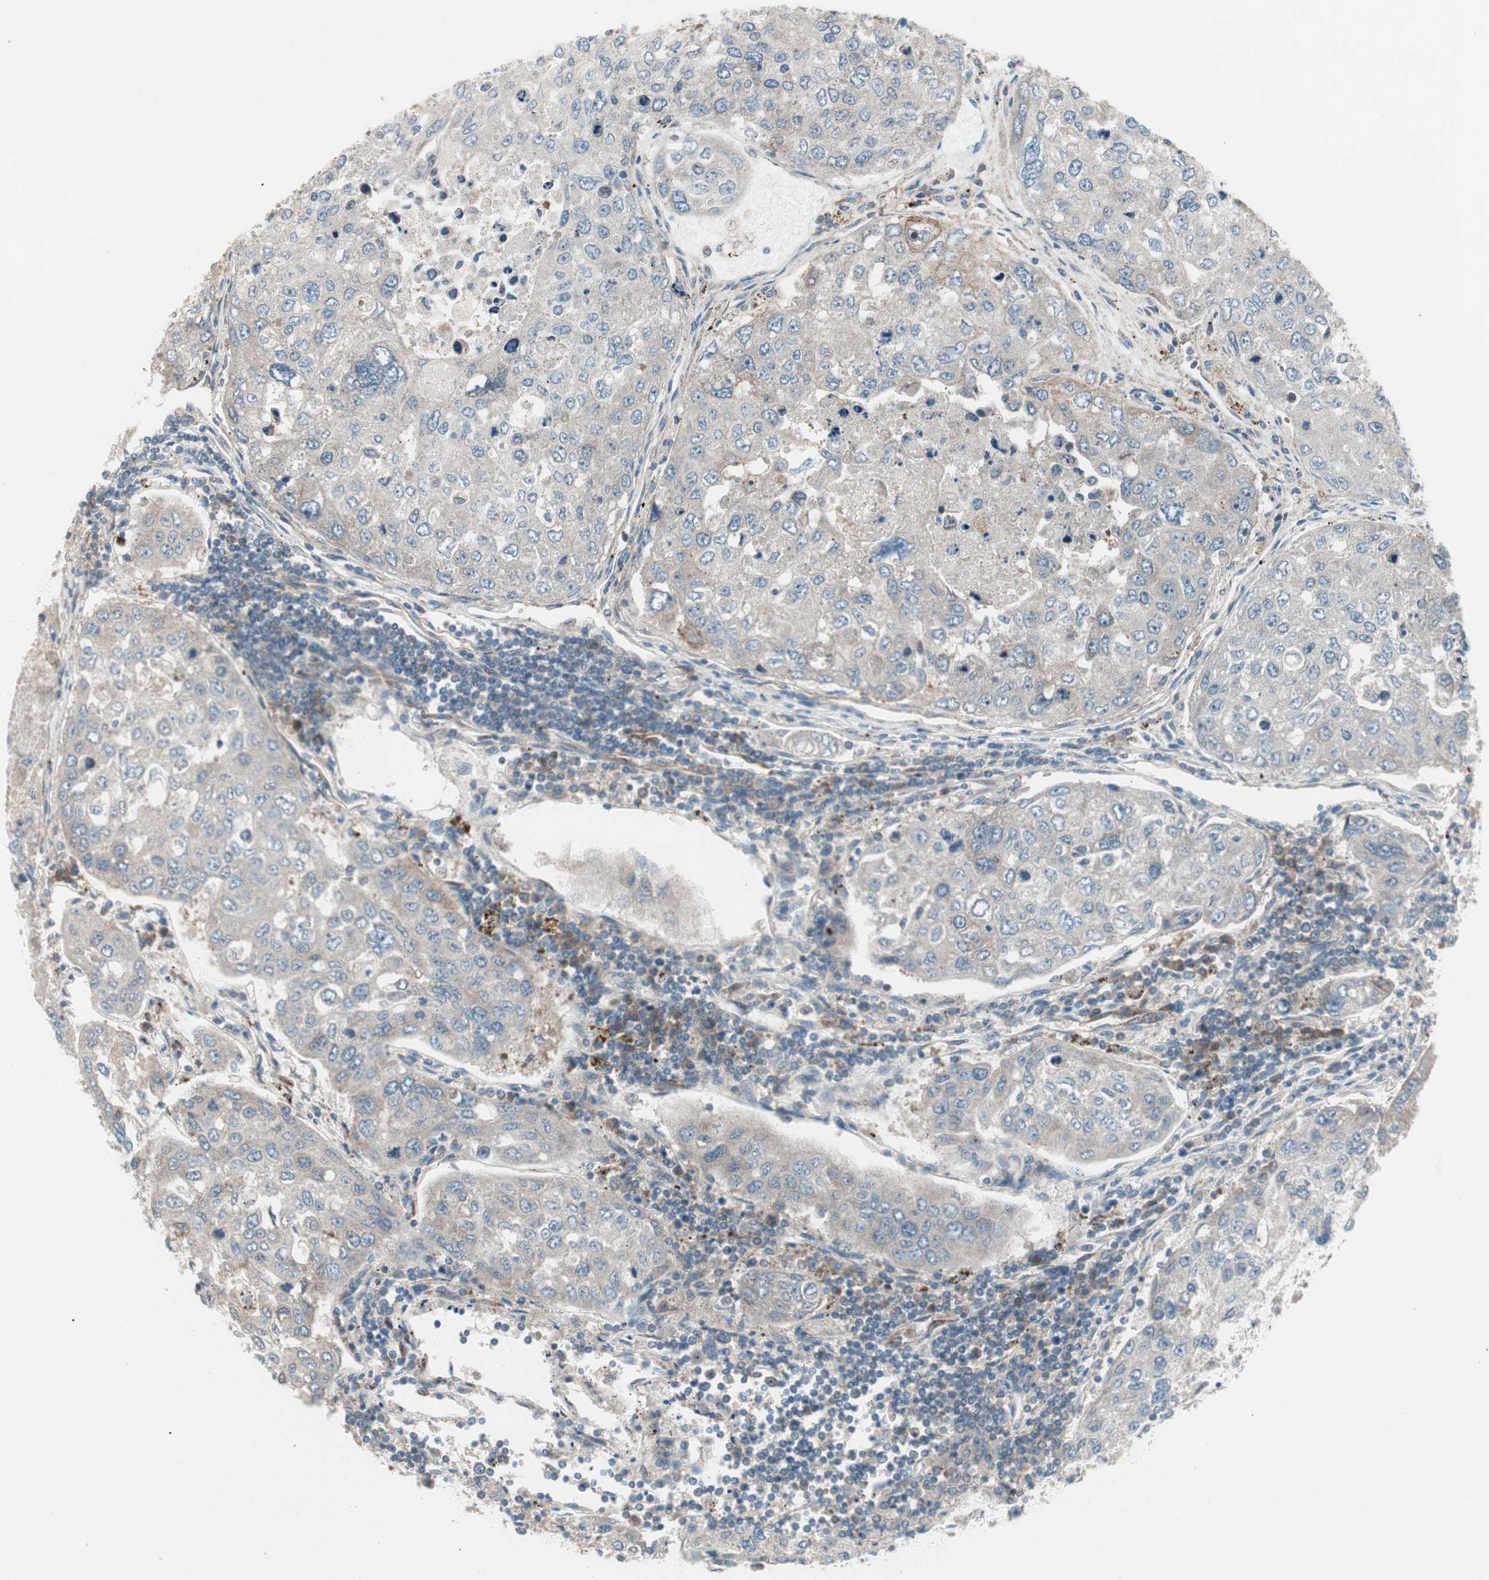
{"staining": {"intensity": "weak", "quantity": ">75%", "location": "cytoplasmic/membranous"}, "tissue": "urothelial cancer", "cell_type": "Tumor cells", "image_type": "cancer", "snomed": [{"axis": "morphology", "description": "Urothelial carcinoma, High grade"}, {"axis": "topography", "description": "Lymph node"}, {"axis": "topography", "description": "Urinary bladder"}], "caption": "Human high-grade urothelial carcinoma stained with a protein marker demonstrates weak staining in tumor cells.", "gene": "CCL14", "patient": {"sex": "male", "age": 51}}